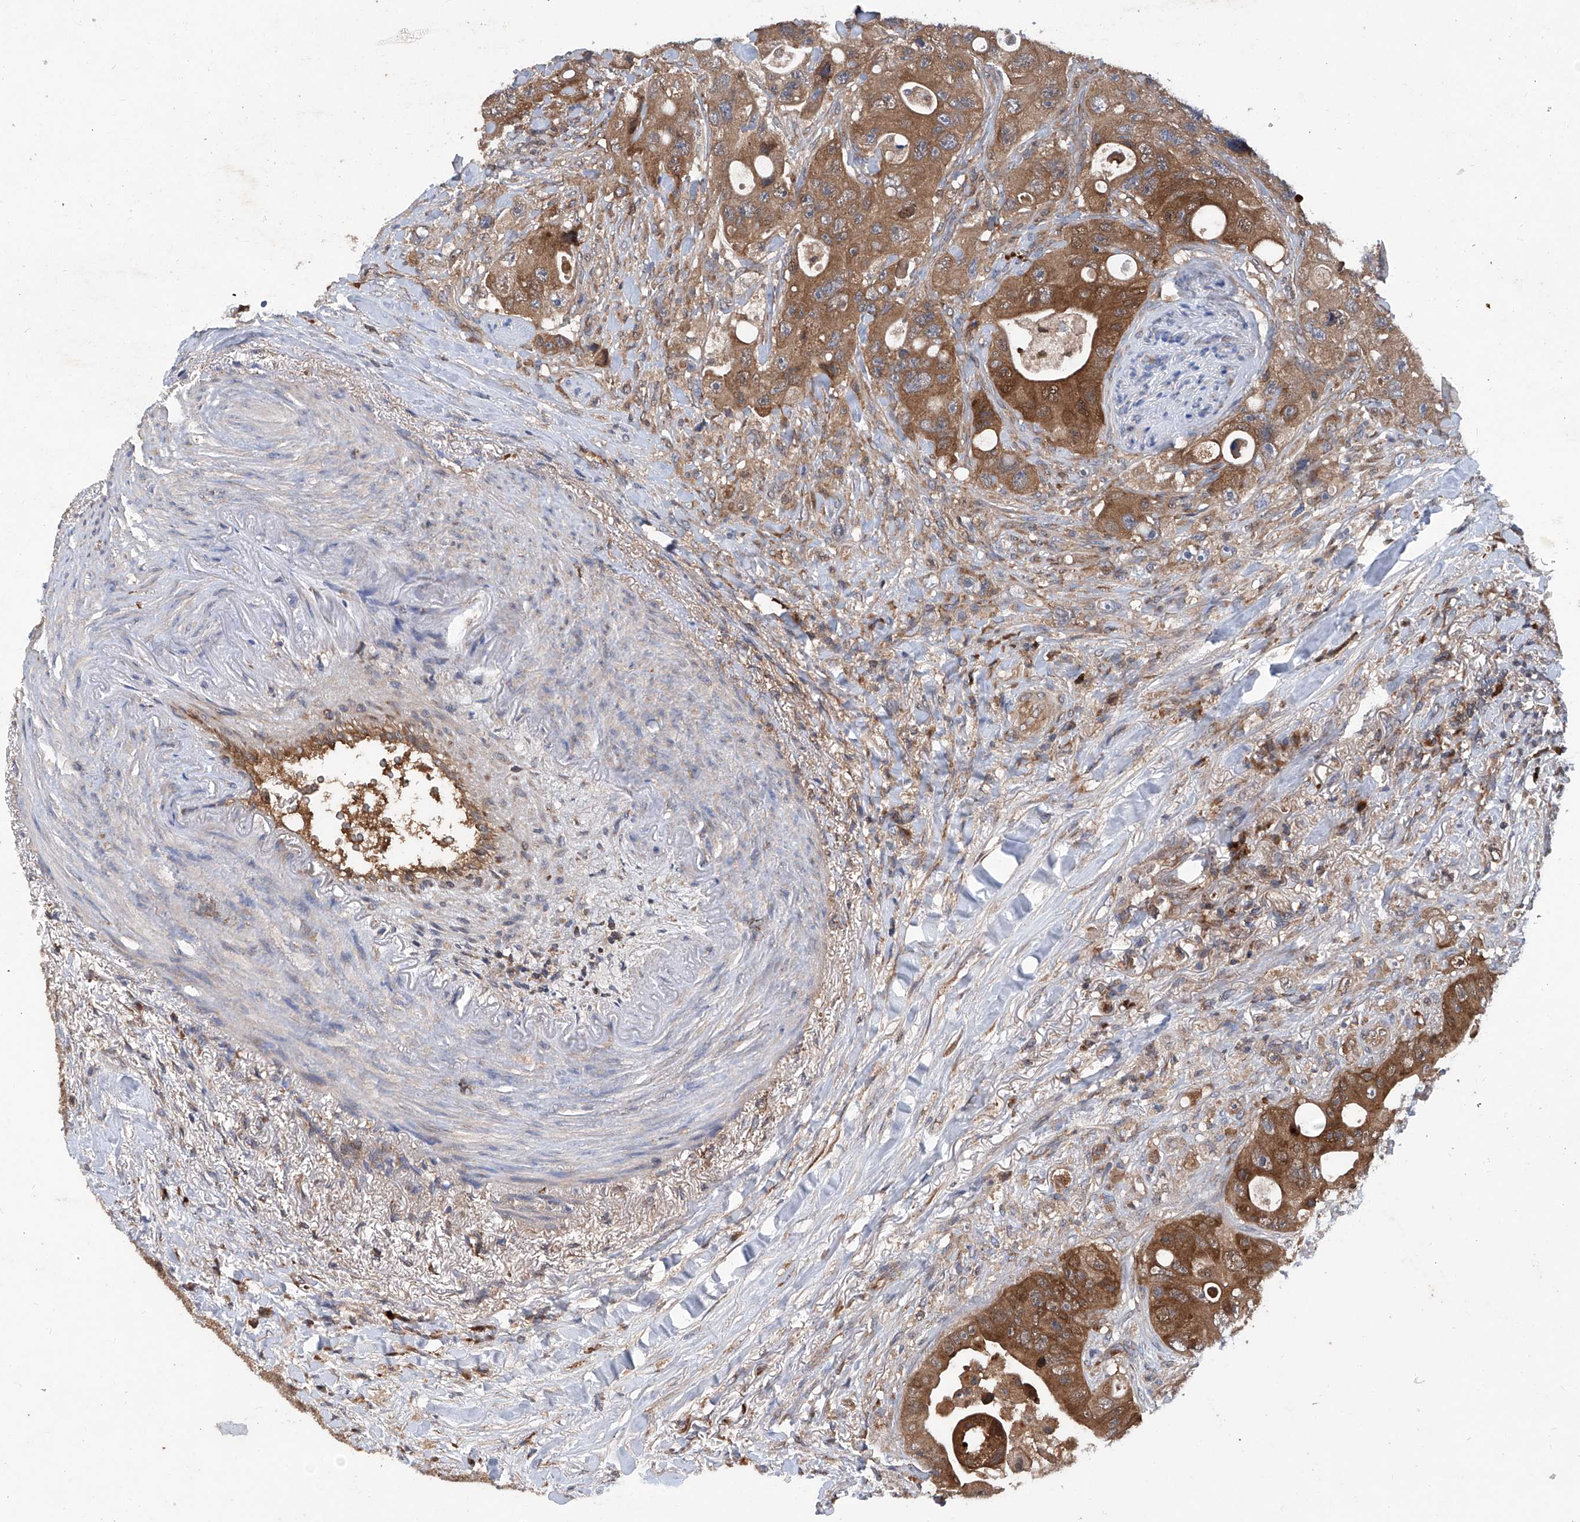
{"staining": {"intensity": "moderate", "quantity": ">75%", "location": "cytoplasmic/membranous"}, "tissue": "colorectal cancer", "cell_type": "Tumor cells", "image_type": "cancer", "snomed": [{"axis": "morphology", "description": "Adenocarcinoma, NOS"}, {"axis": "topography", "description": "Colon"}], "caption": "This image reveals colorectal cancer (adenocarcinoma) stained with immunohistochemistry (IHC) to label a protein in brown. The cytoplasmic/membranous of tumor cells show moderate positivity for the protein. Nuclei are counter-stained blue.", "gene": "ASCC3", "patient": {"sex": "female", "age": 46}}